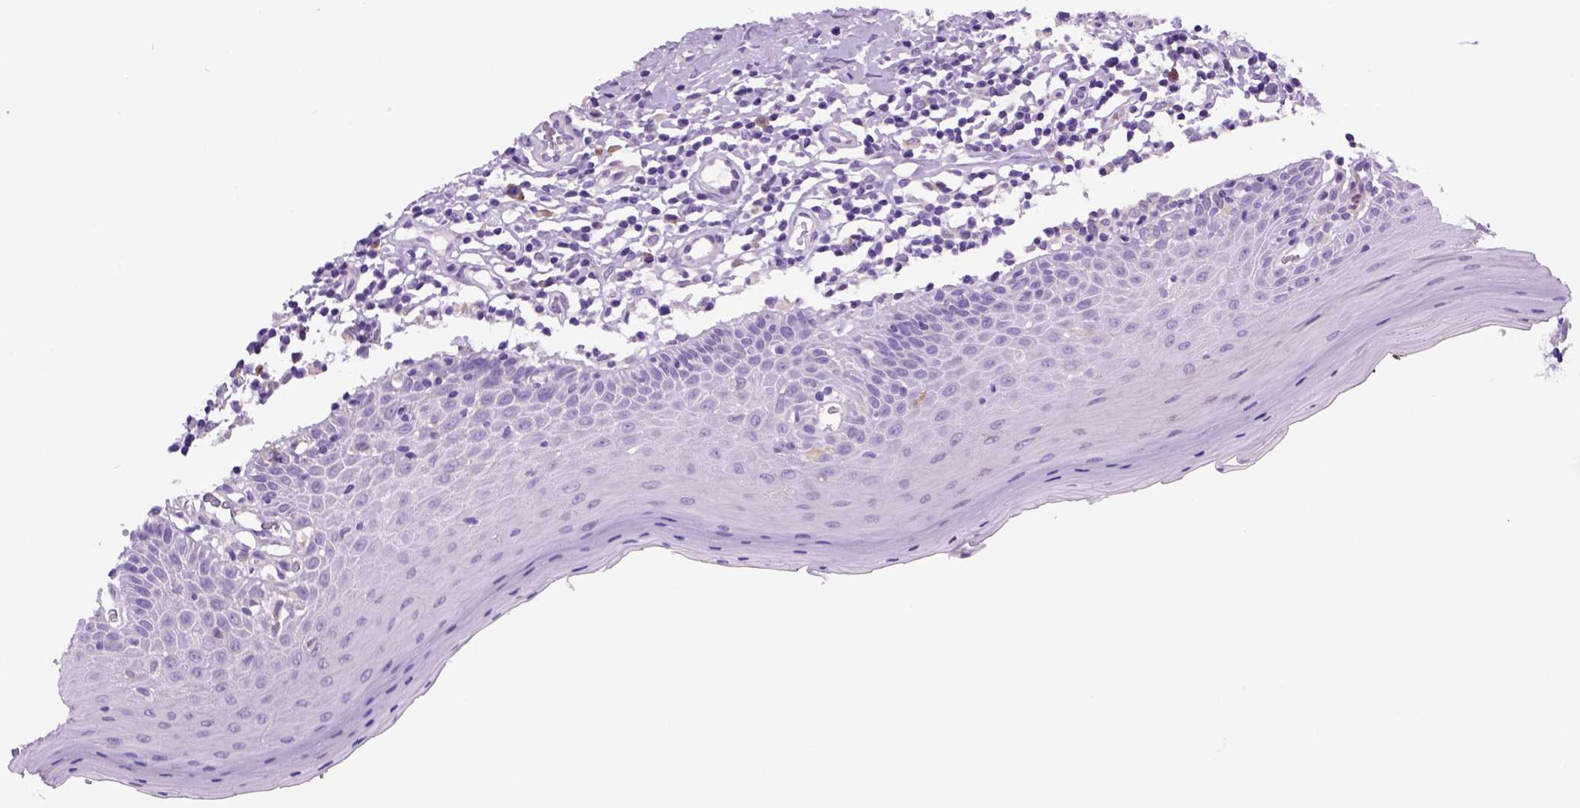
{"staining": {"intensity": "negative", "quantity": "none", "location": "none"}, "tissue": "oral mucosa", "cell_type": "Squamous epithelial cells", "image_type": "normal", "snomed": [{"axis": "morphology", "description": "Normal tissue, NOS"}, {"axis": "topography", "description": "Oral tissue"}, {"axis": "topography", "description": "Tounge, NOS"}], "caption": "Oral mucosa was stained to show a protein in brown. There is no significant positivity in squamous epithelial cells. The staining was performed using DAB to visualize the protein expression in brown, while the nuclei were stained in blue with hematoxylin (Magnification: 20x).", "gene": "PIAS3", "patient": {"sex": "female", "age": 58}}